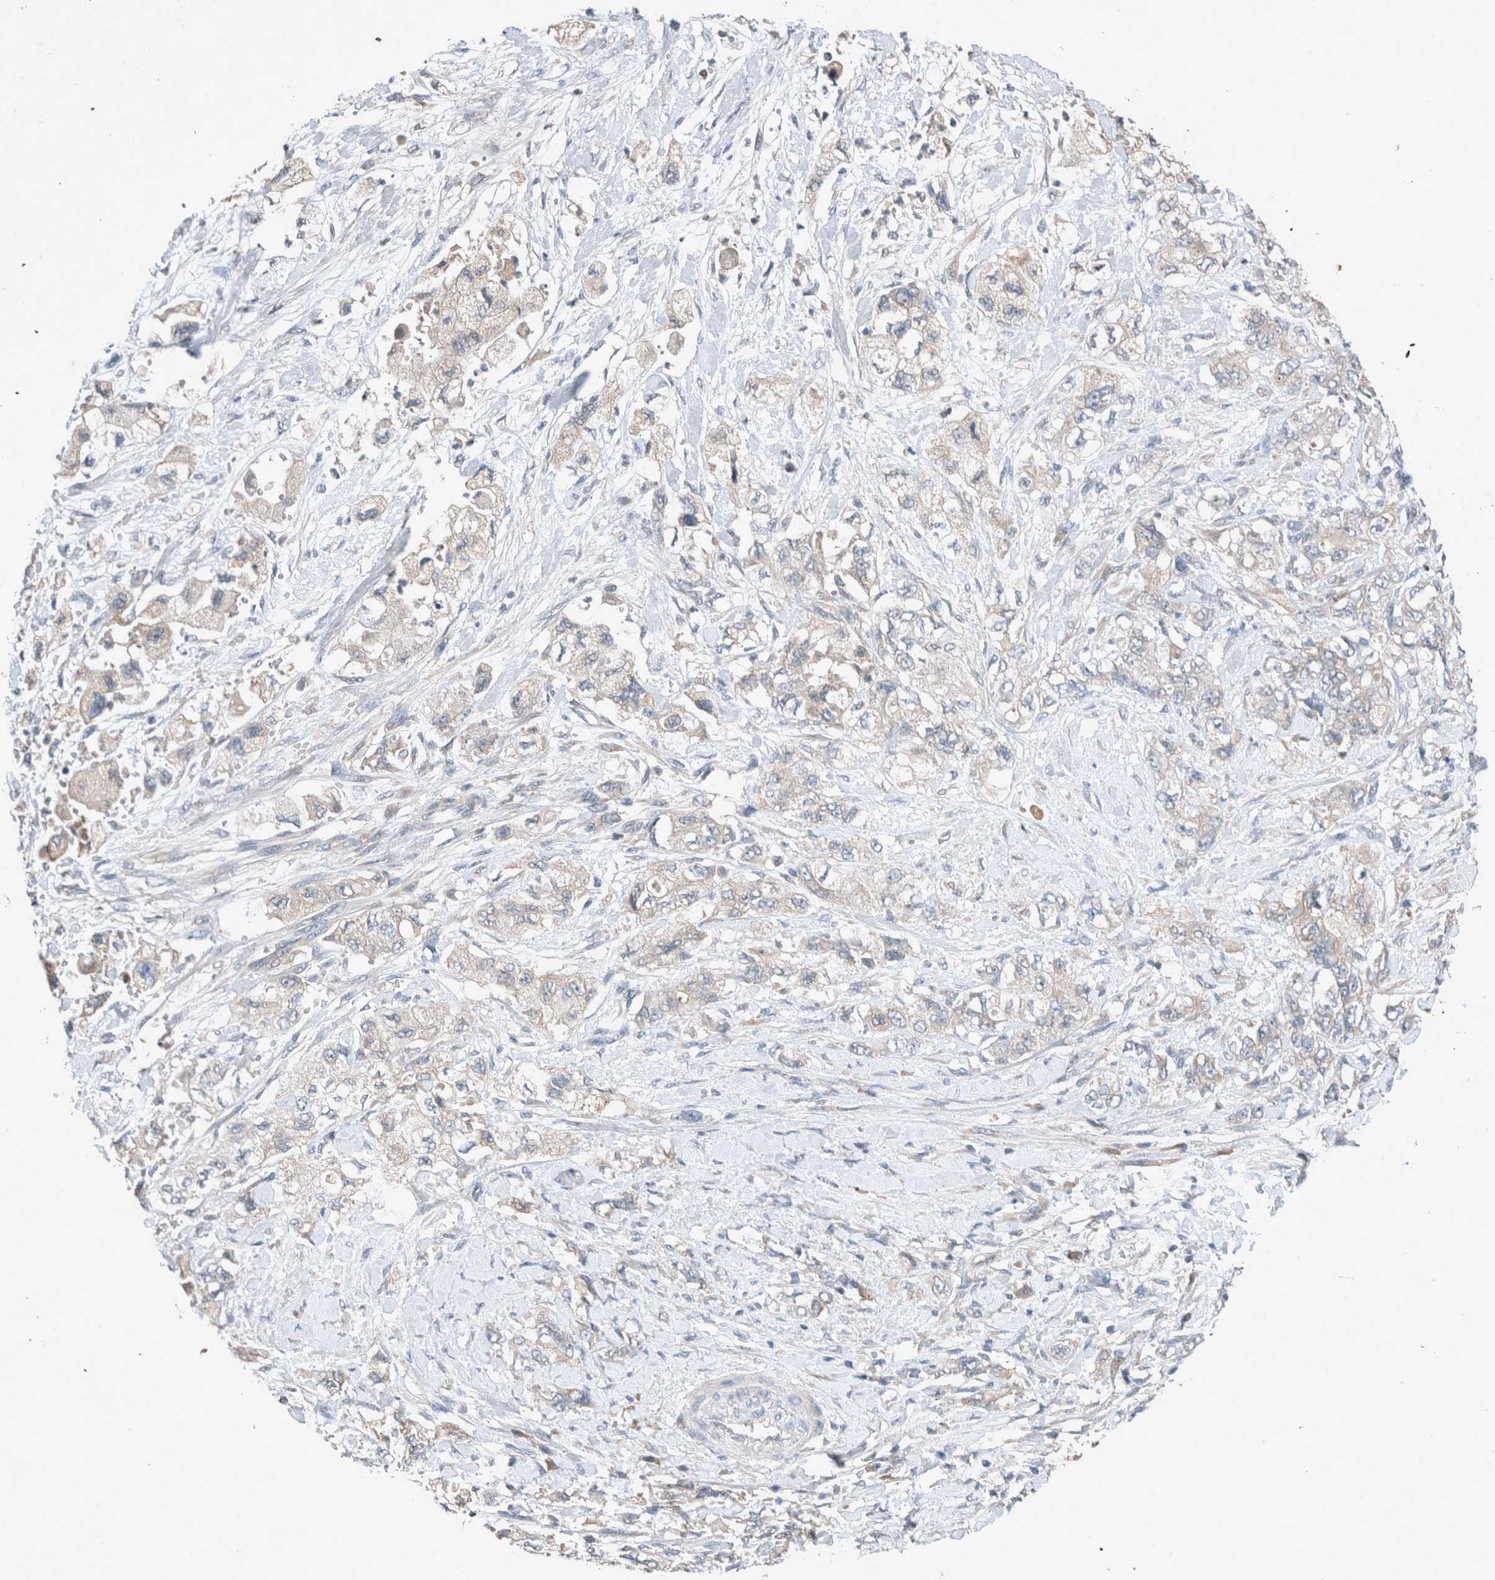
{"staining": {"intensity": "weak", "quantity": "<25%", "location": "cytoplasmic/membranous"}, "tissue": "pancreatic cancer", "cell_type": "Tumor cells", "image_type": "cancer", "snomed": [{"axis": "morphology", "description": "Adenocarcinoma, NOS"}, {"axis": "topography", "description": "Pancreas"}], "caption": "DAB (3,3'-diaminobenzidine) immunohistochemical staining of pancreatic cancer reveals no significant staining in tumor cells.", "gene": "UGCG", "patient": {"sex": "female", "age": 73}}